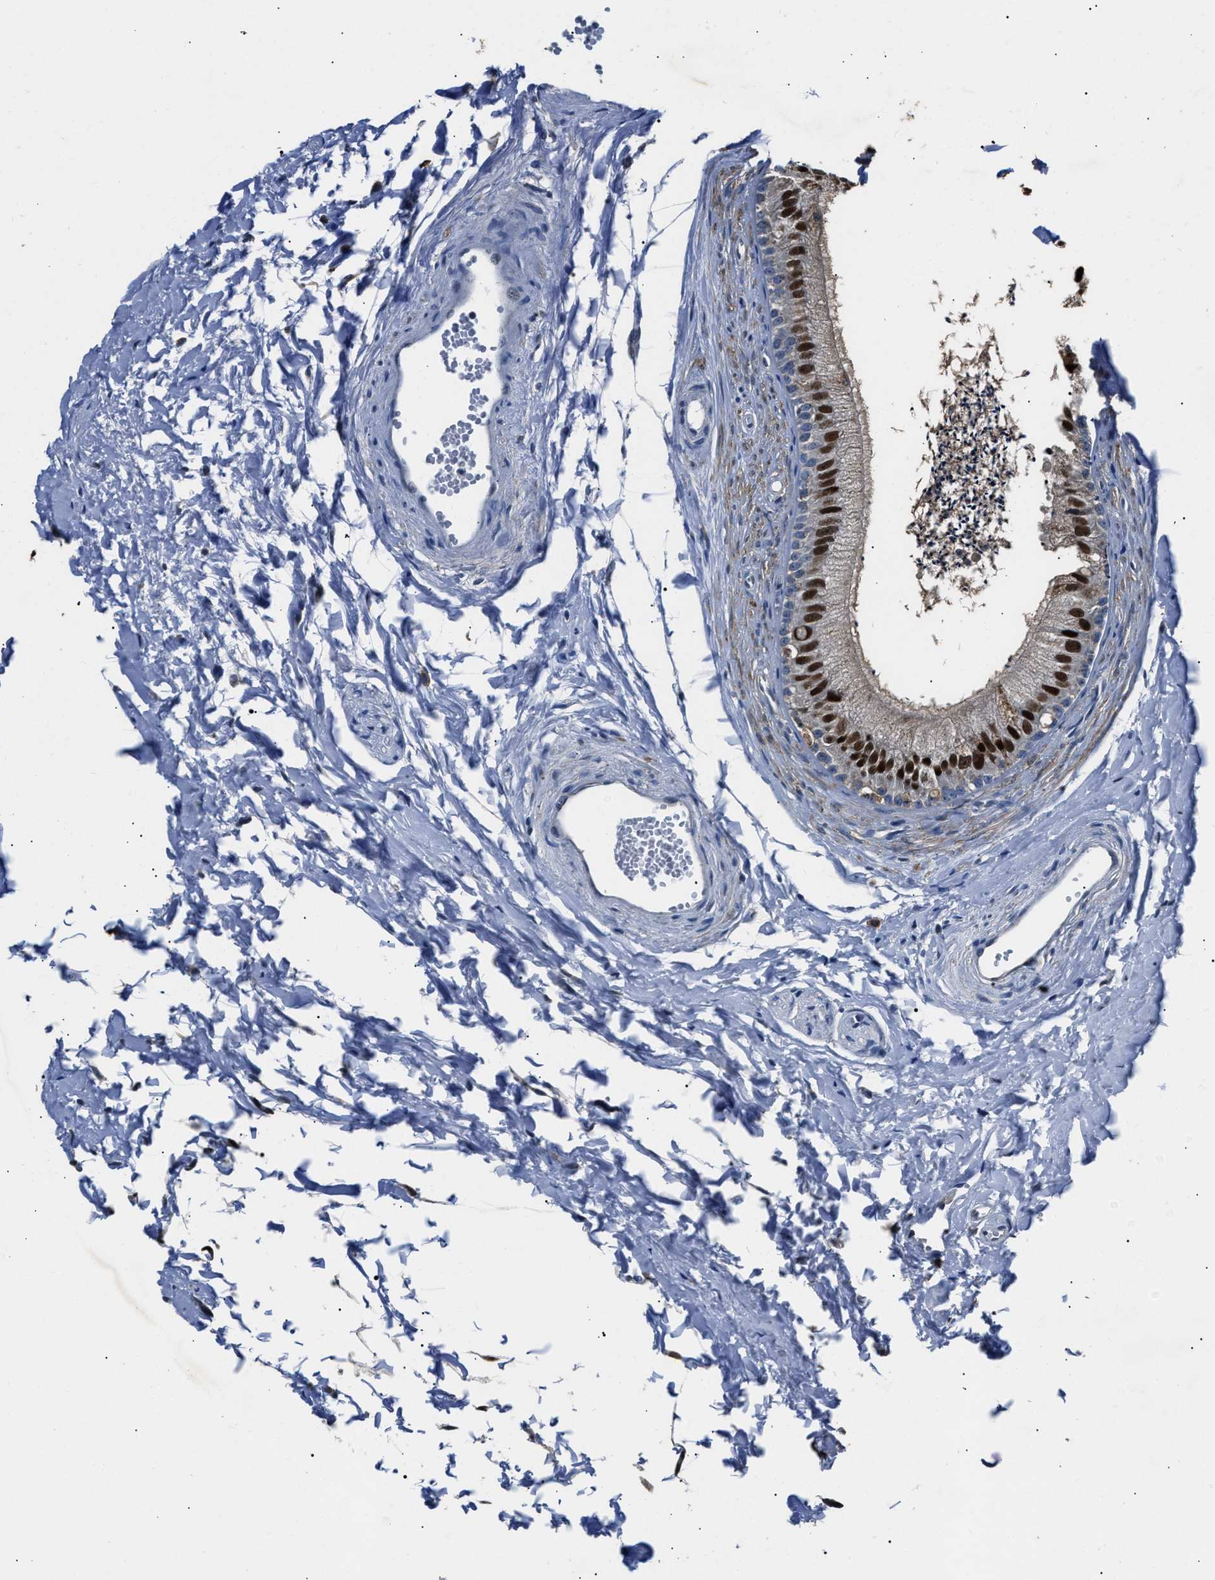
{"staining": {"intensity": "strong", "quantity": ">75%", "location": "nuclear"}, "tissue": "epididymis", "cell_type": "Glandular cells", "image_type": "normal", "snomed": [{"axis": "morphology", "description": "Normal tissue, NOS"}, {"axis": "topography", "description": "Epididymis"}], "caption": "IHC photomicrograph of normal human epididymis stained for a protein (brown), which exhibits high levels of strong nuclear staining in approximately >75% of glandular cells.", "gene": "NSUN5", "patient": {"sex": "male", "age": 56}}